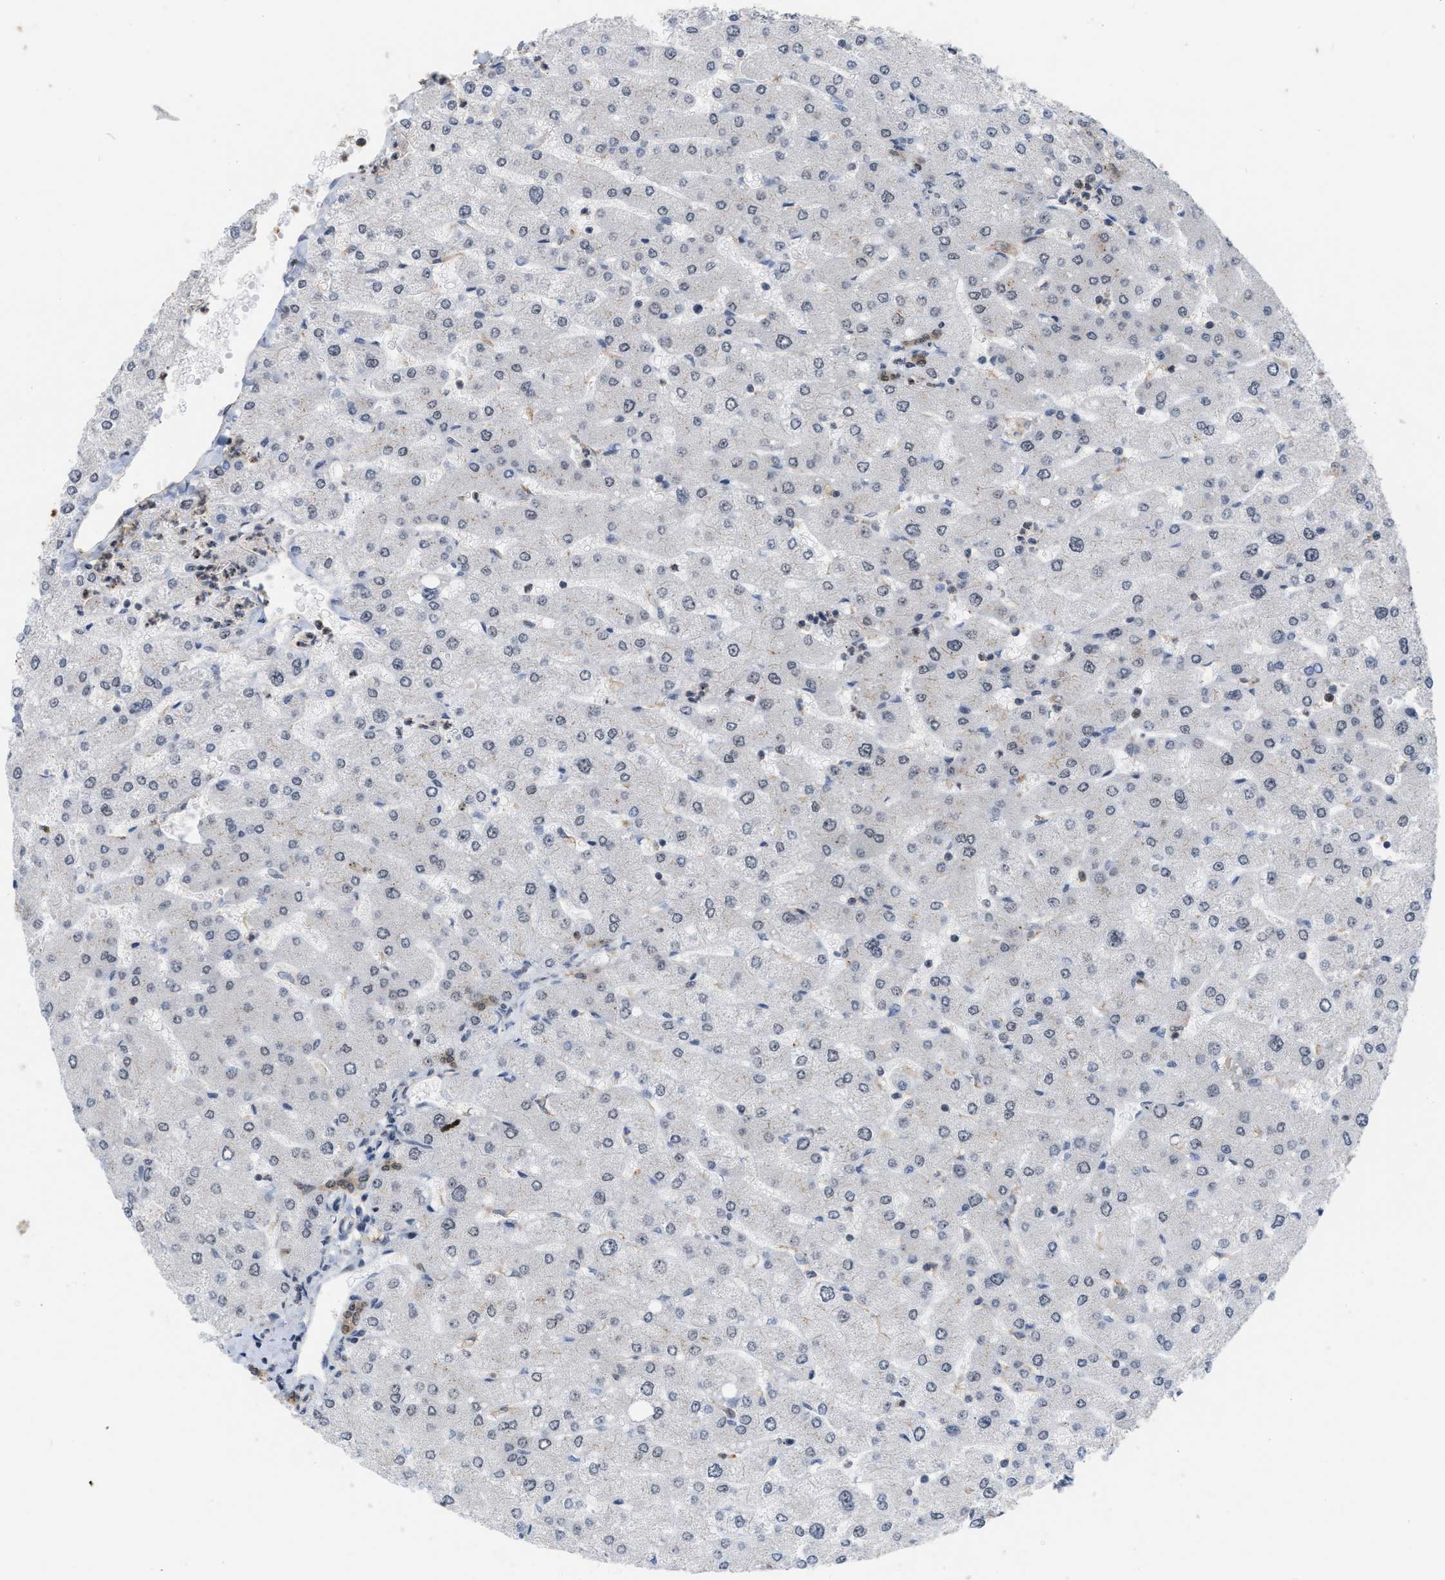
{"staining": {"intensity": "moderate", "quantity": ">75%", "location": "cytoplasmic/membranous"}, "tissue": "liver", "cell_type": "Cholangiocytes", "image_type": "normal", "snomed": [{"axis": "morphology", "description": "Normal tissue, NOS"}, {"axis": "topography", "description": "Liver"}], "caption": "DAB immunohistochemical staining of unremarkable human liver shows moderate cytoplasmic/membranous protein positivity in about >75% of cholangiocytes.", "gene": "BAIAP2L1", "patient": {"sex": "male", "age": 55}}